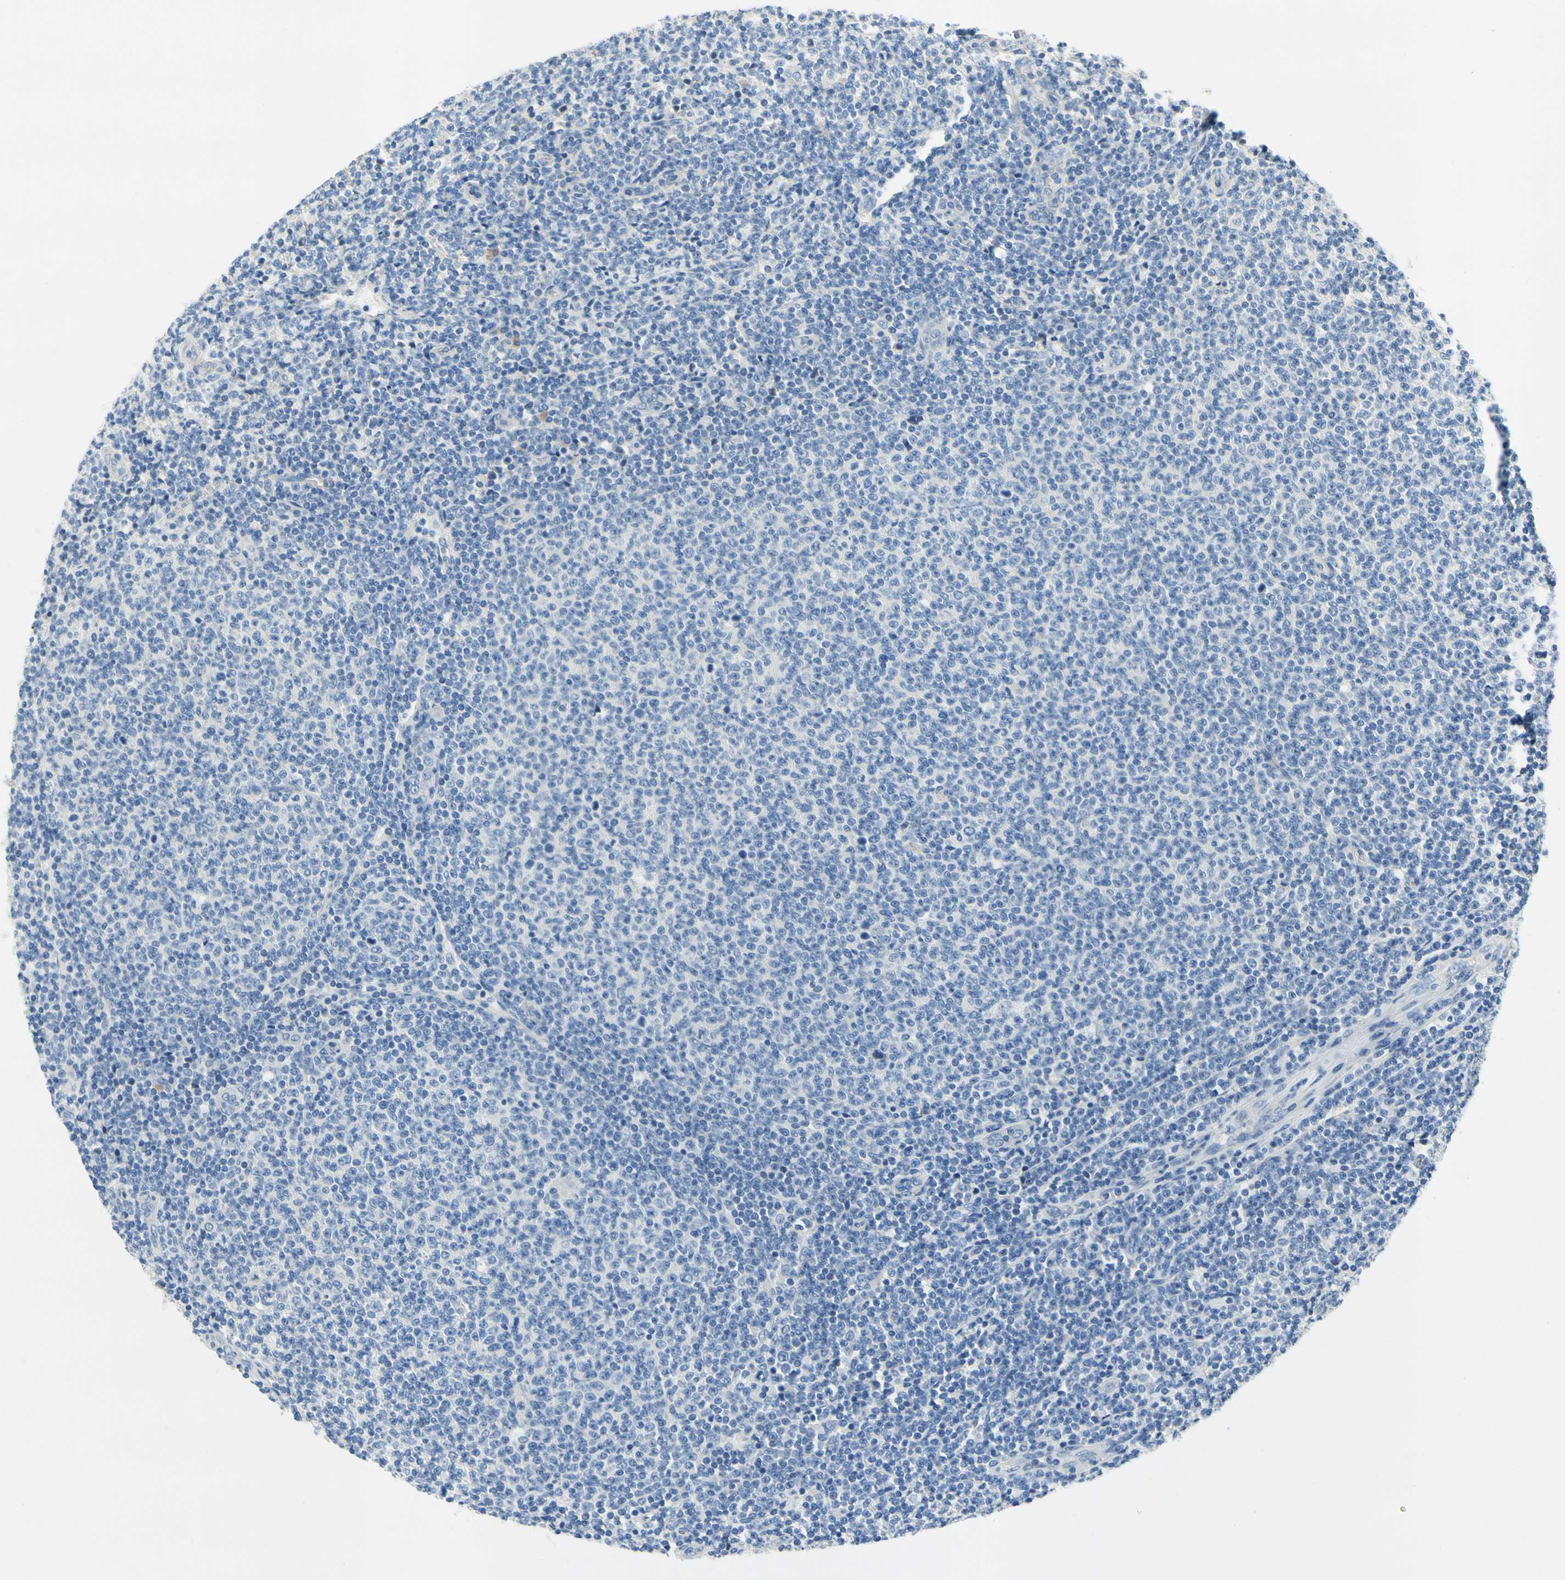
{"staining": {"intensity": "negative", "quantity": "none", "location": "none"}, "tissue": "lymphoma", "cell_type": "Tumor cells", "image_type": "cancer", "snomed": [{"axis": "morphology", "description": "Malignant lymphoma, non-Hodgkin's type, Low grade"}, {"axis": "topography", "description": "Lymph node"}], "caption": "DAB immunohistochemical staining of human lymphoma shows no significant expression in tumor cells. (Stains: DAB (3,3'-diaminobenzidine) immunohistochemistry (IHC) with hematoxylin counter stain, Microscopy: brightfield microscopy at high magnification).", "gene": "CA14", "patient": {"sex": "male", "age": 66}}